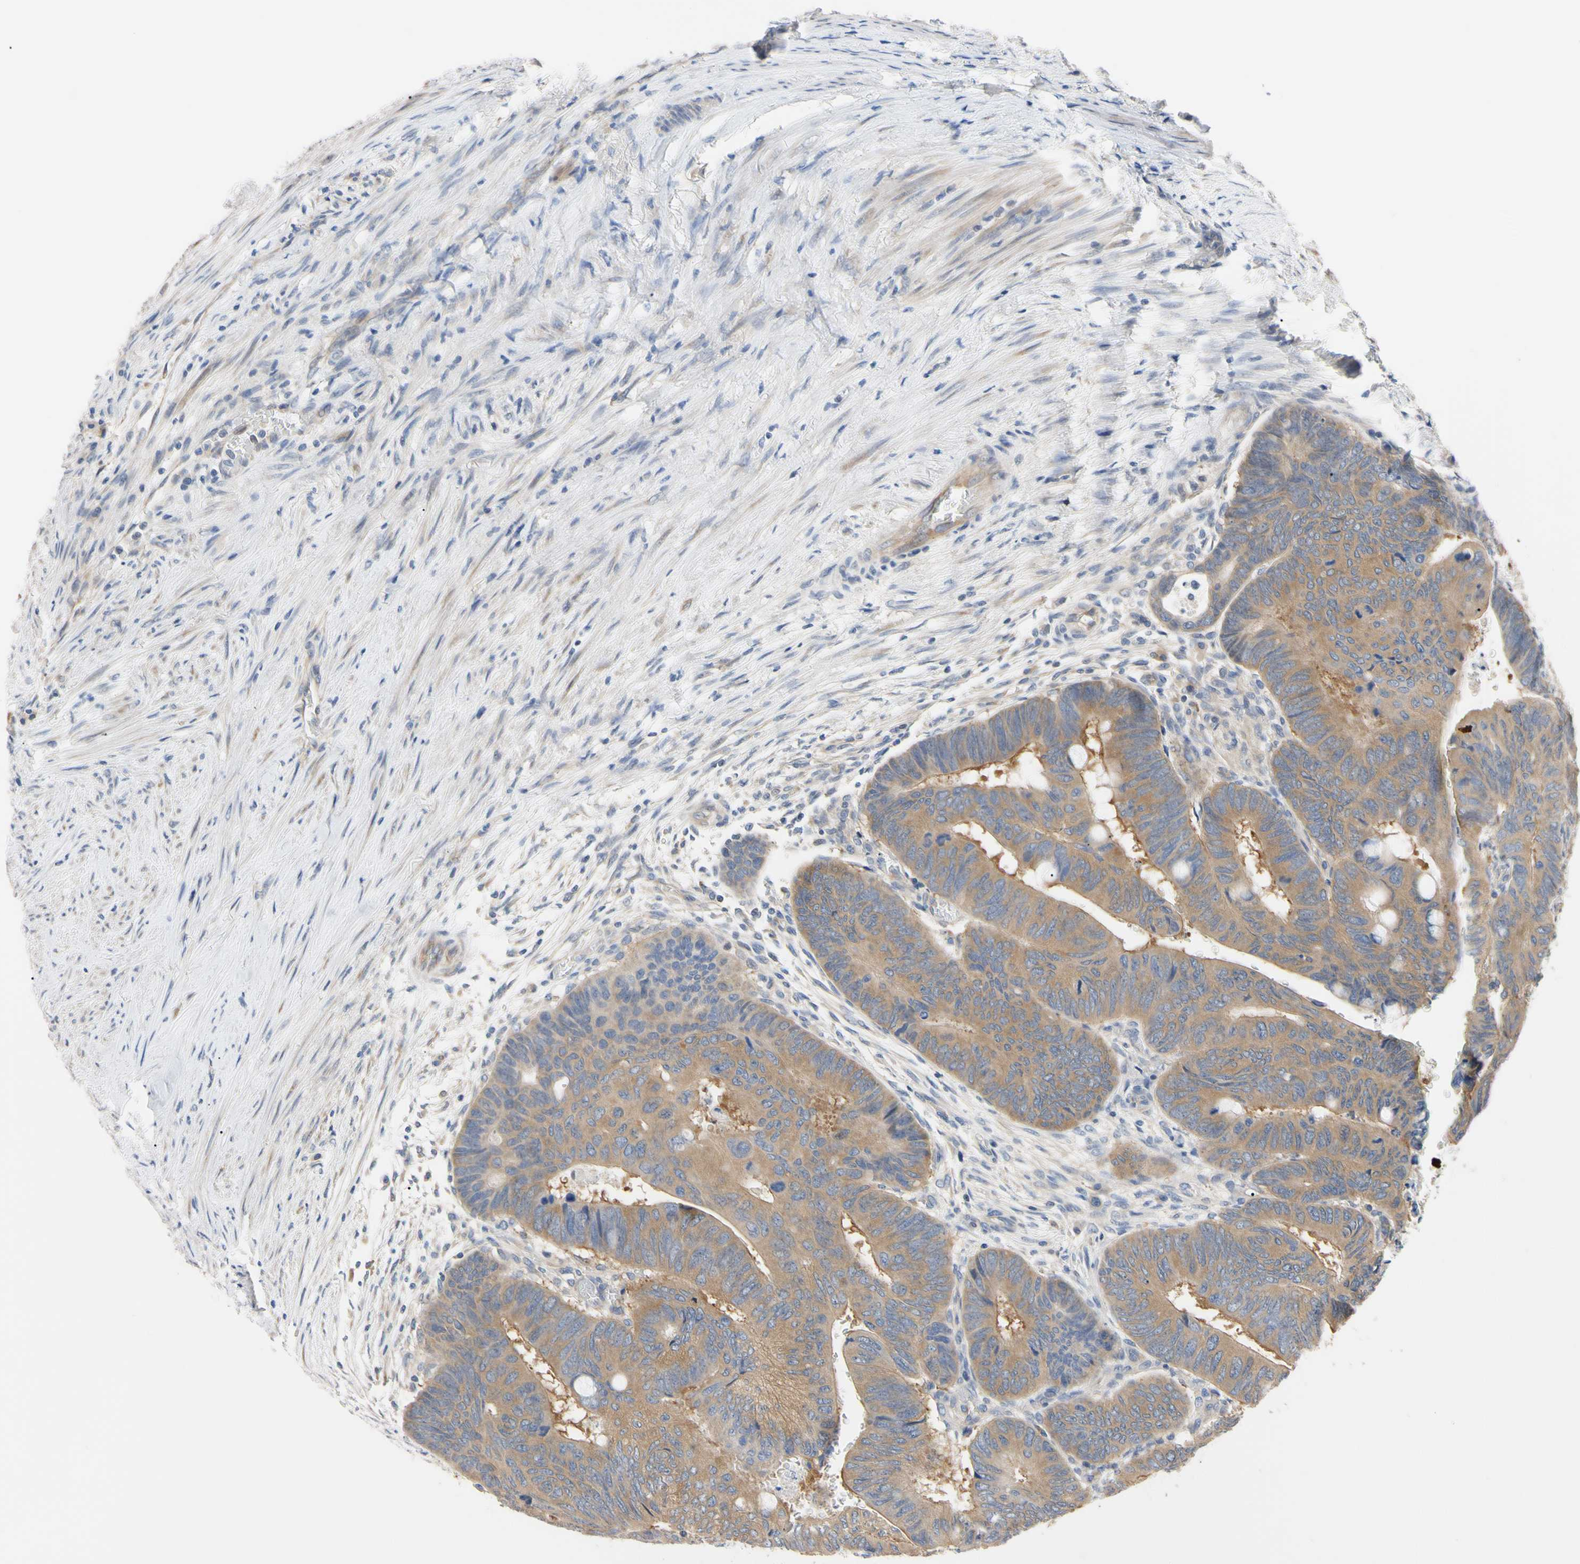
{"staining": {"intensity": "weak", "quantity": ">75%", "location": "cytoplasmic/membranous"}, "tissue": "colorectal cancer", "cell_type": "Tumor cells", "image_type": "cancer", "snomed": [{"axis": "morphology", "description": "Normal tissue, NOS"}, {"axis": "morphology", "description": "Adenocarcinoma, NOS"}, {"axis": "topography", "description": "Rectum"}, {"axis": "topography", "description": "Peripheral nerve tissue"}], "caption": "This is an image of IHC staining of colorectal adenocarcinoma, which shows weak expression in the cytoplasmic/membranous of tumor cells.", "gene": "RARS1", "patient": {"sex": "male", "age": 92}}